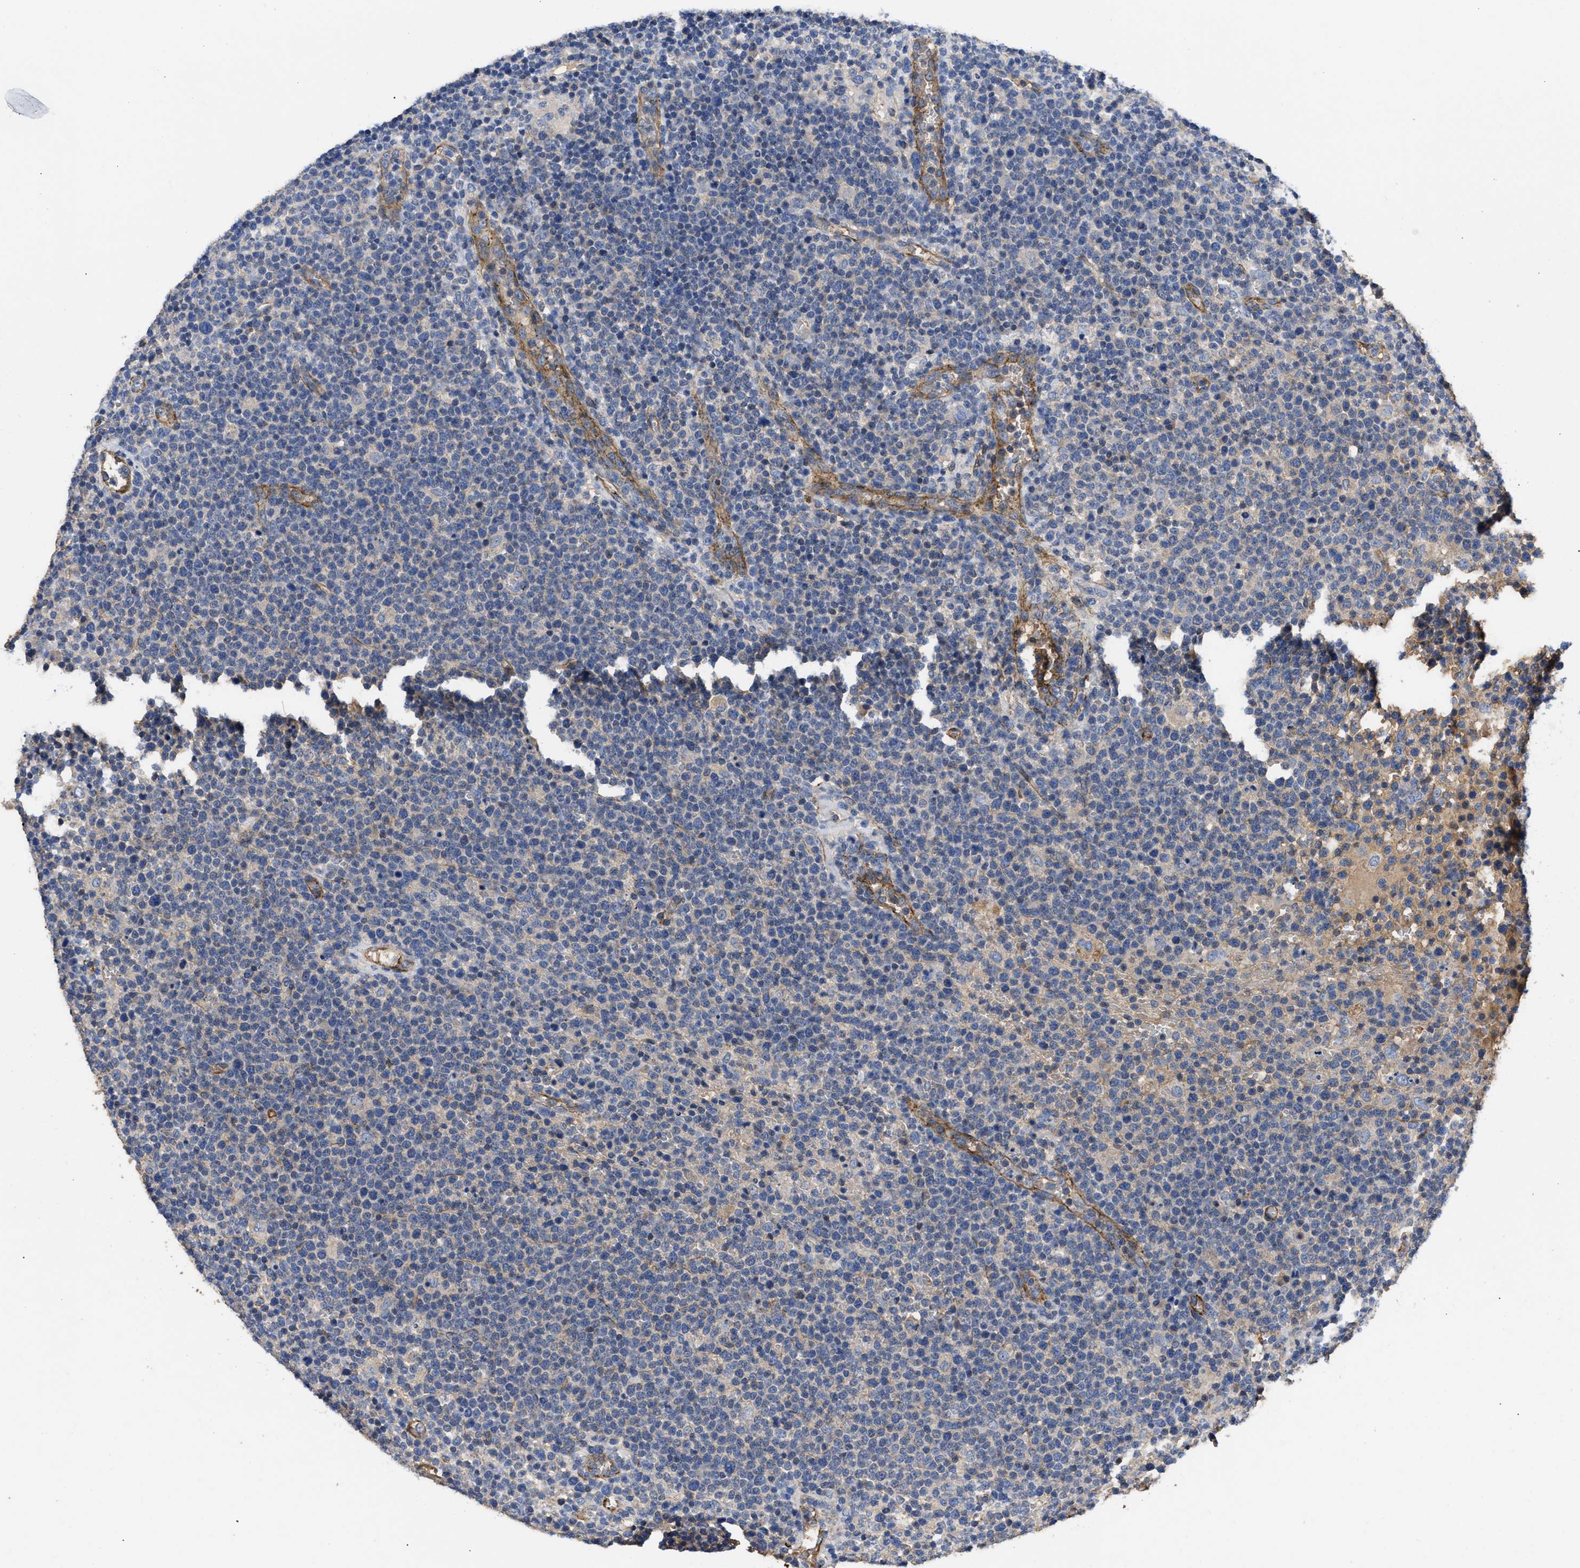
{"staining": {"intensity": "negative", "quantity": "none", "location": "none"}, "tissue": "lymphoma", "cell_type": "Tumor cells", "image_type": "cancer", "snomed": [{"axis": "morphology", "description": "Malignant lymphoma, non-Hodgkin's type, High grade"}, {"axis": "topography", "description": "Lymph node"}], "caption": "Lymphoma stained for a protein using immunohistochemistry reveals no staining tumor cells.", "gene": "USP4", "patient": {"sex": "male", "age": 61}}